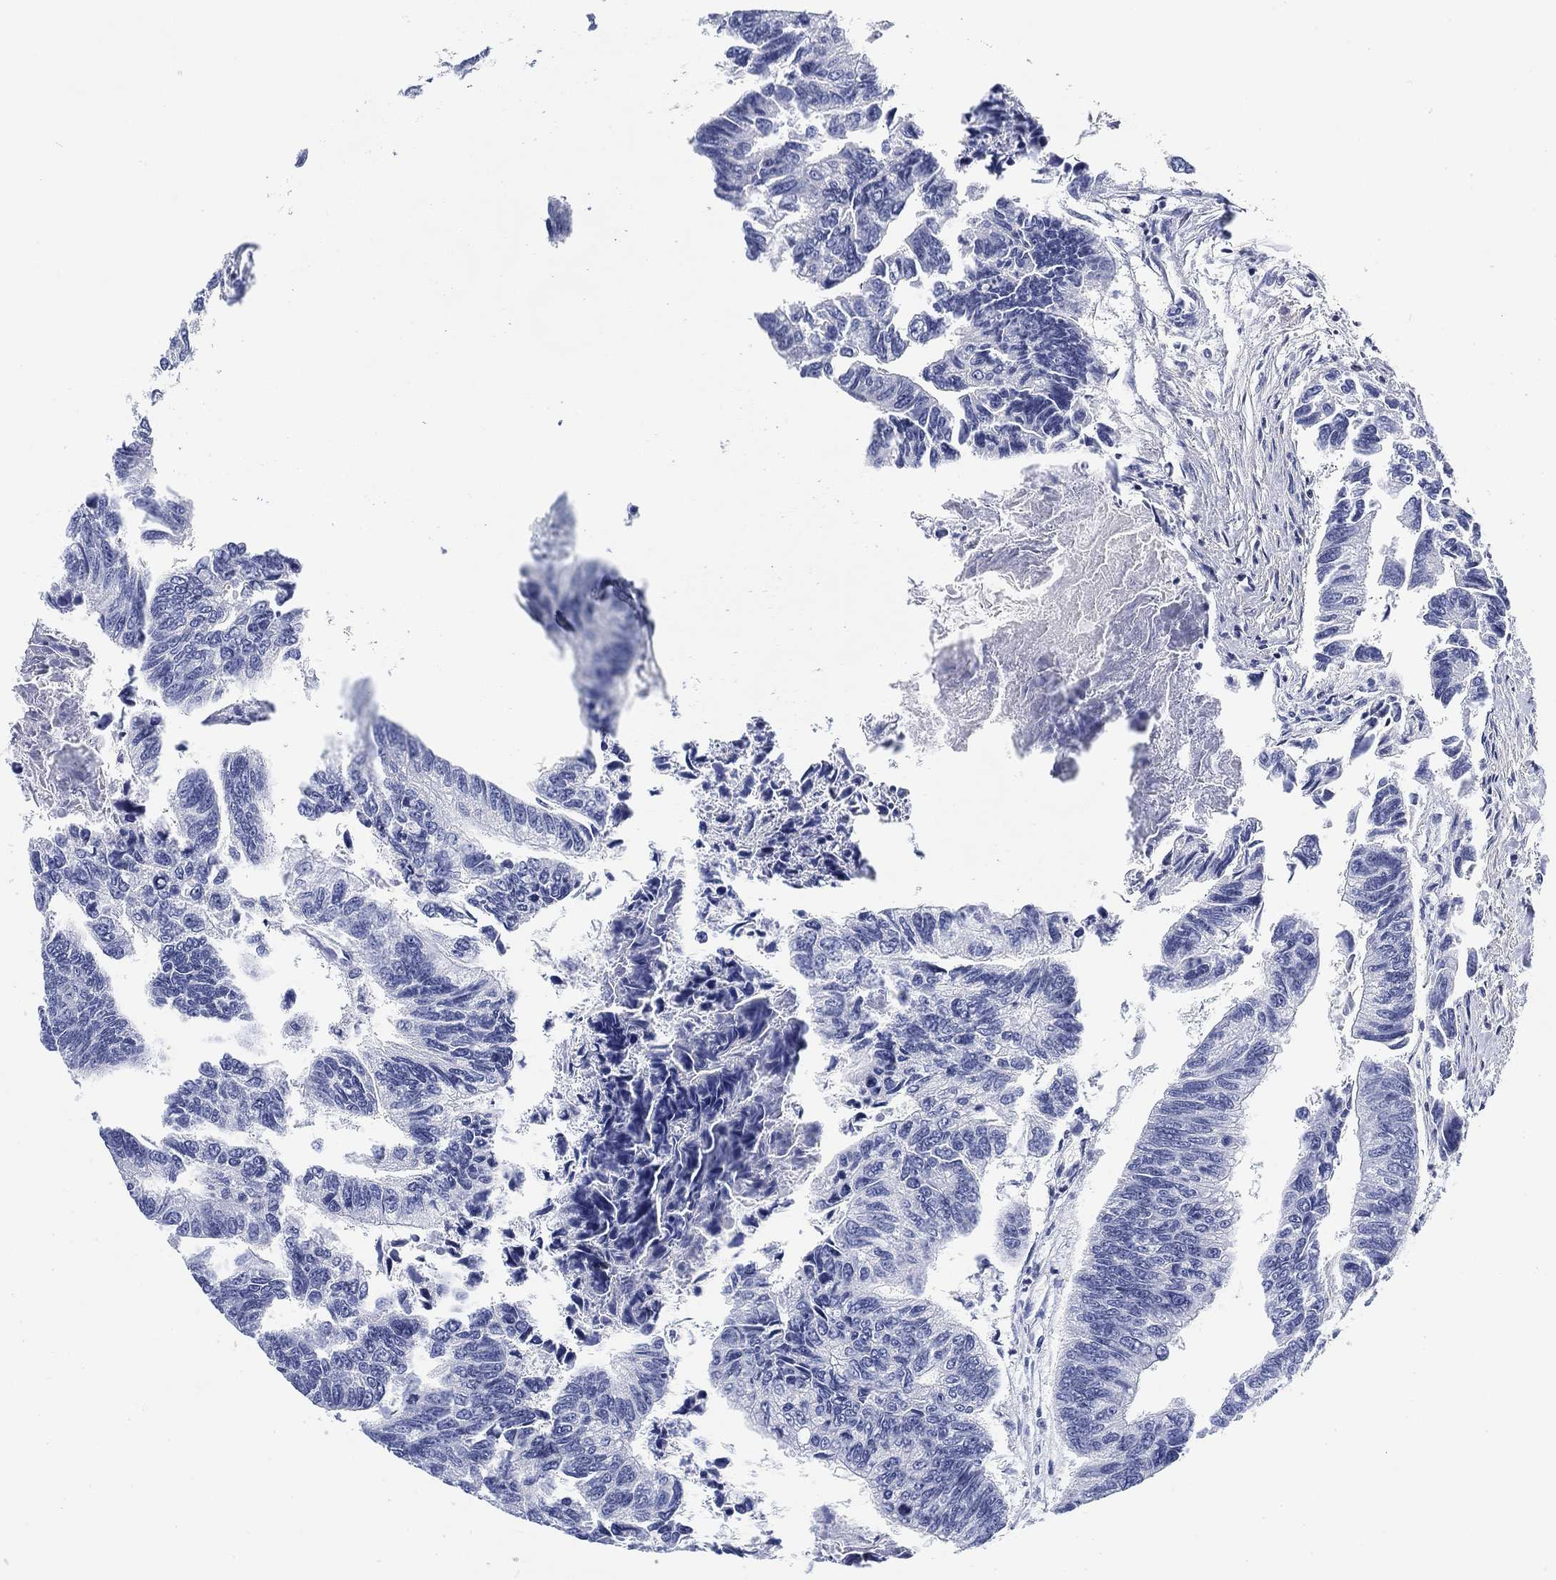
{"staining": {"intensity": "negative", "quantity": "none", "location": "none"}, "tissue": "colorectal cancer", "cell_type": "Tumor cells", "image_type": "cancer", "snomed": [{"axis": "morphology", "description": "Adenocarcinoma, NOS"}, {"axis": "topography", "description": "Colon"}], "caption": "High power microscopy micrograph of an immunohistochemistry (IHC) image of colorectal cancer (adenocarcinoma), revealing no significant positivity in tumor cells. The staining was performed using DAB (3,3'-diaminobenzidine) to visualize the protein expression in brown, while the nuclei were stained in blue with hematoxylin (Magnification: 20x).", "gene": "FYB1", "patient": {"sex": "female", "age": 65}}